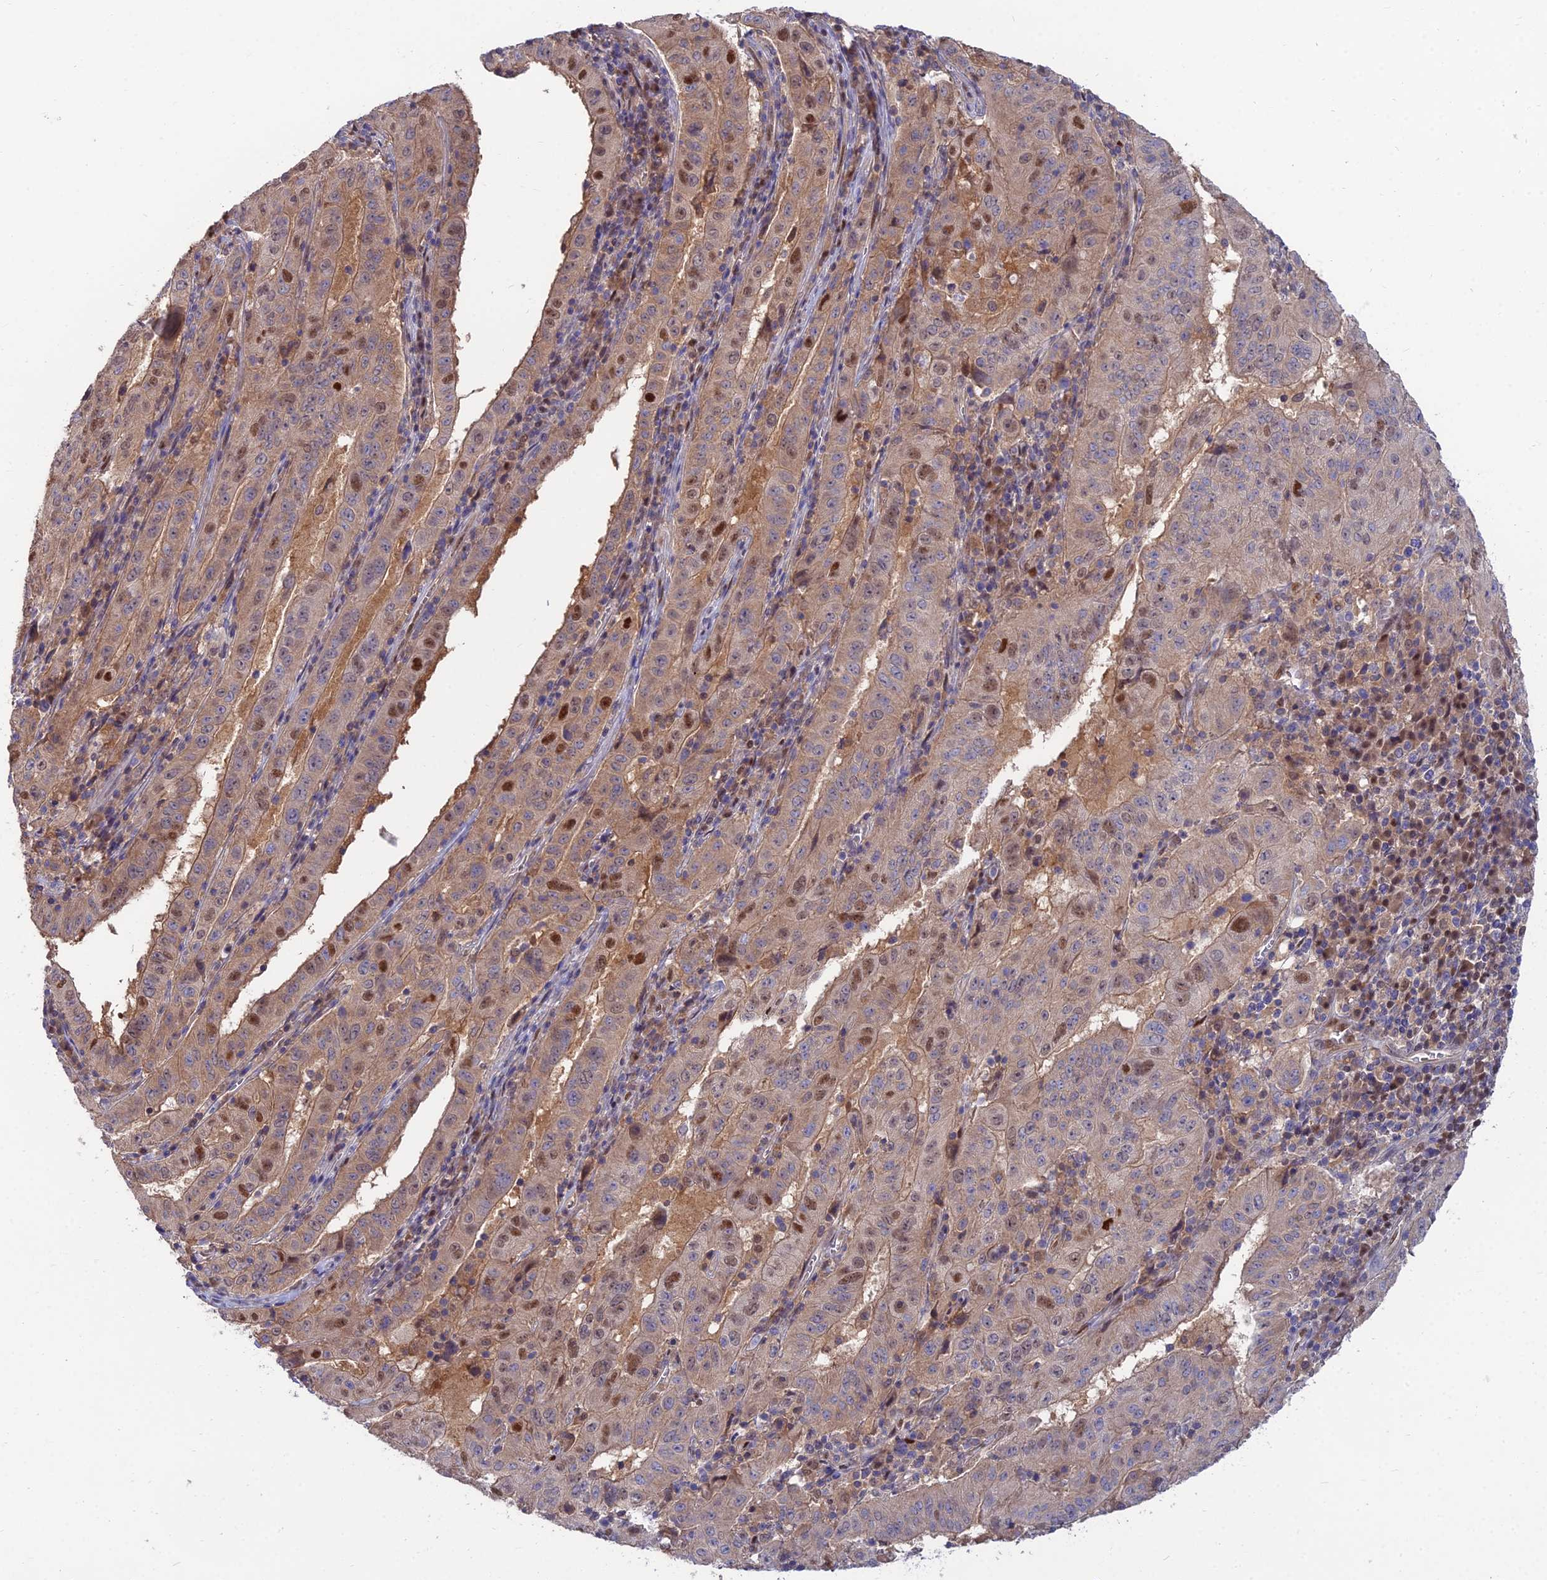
{"staining": {"intensity": "moderate", "quantity": "25%-75%", "location": "cytoplasmic/membranous,nuclear"}, "tissue": "pancreatic cancer", "cell_type": "Tumor cells", "image_type": "cancer", "snomed": [{"axis": "morphology", "description": "Adenocarcinoma, NOS"}, {"axis": "topography", "description": "Pancreas"}], "caption": "High-power microscopy captured an immunohistochemistry micrograph of pancreatic cancer, revealing moderate cytoplasmic/membranous and nuclear staining in approximately 25%-75% of tumor cells.", "gene": "DNPEP", "patient": {"sex": "male", "age": 63}}